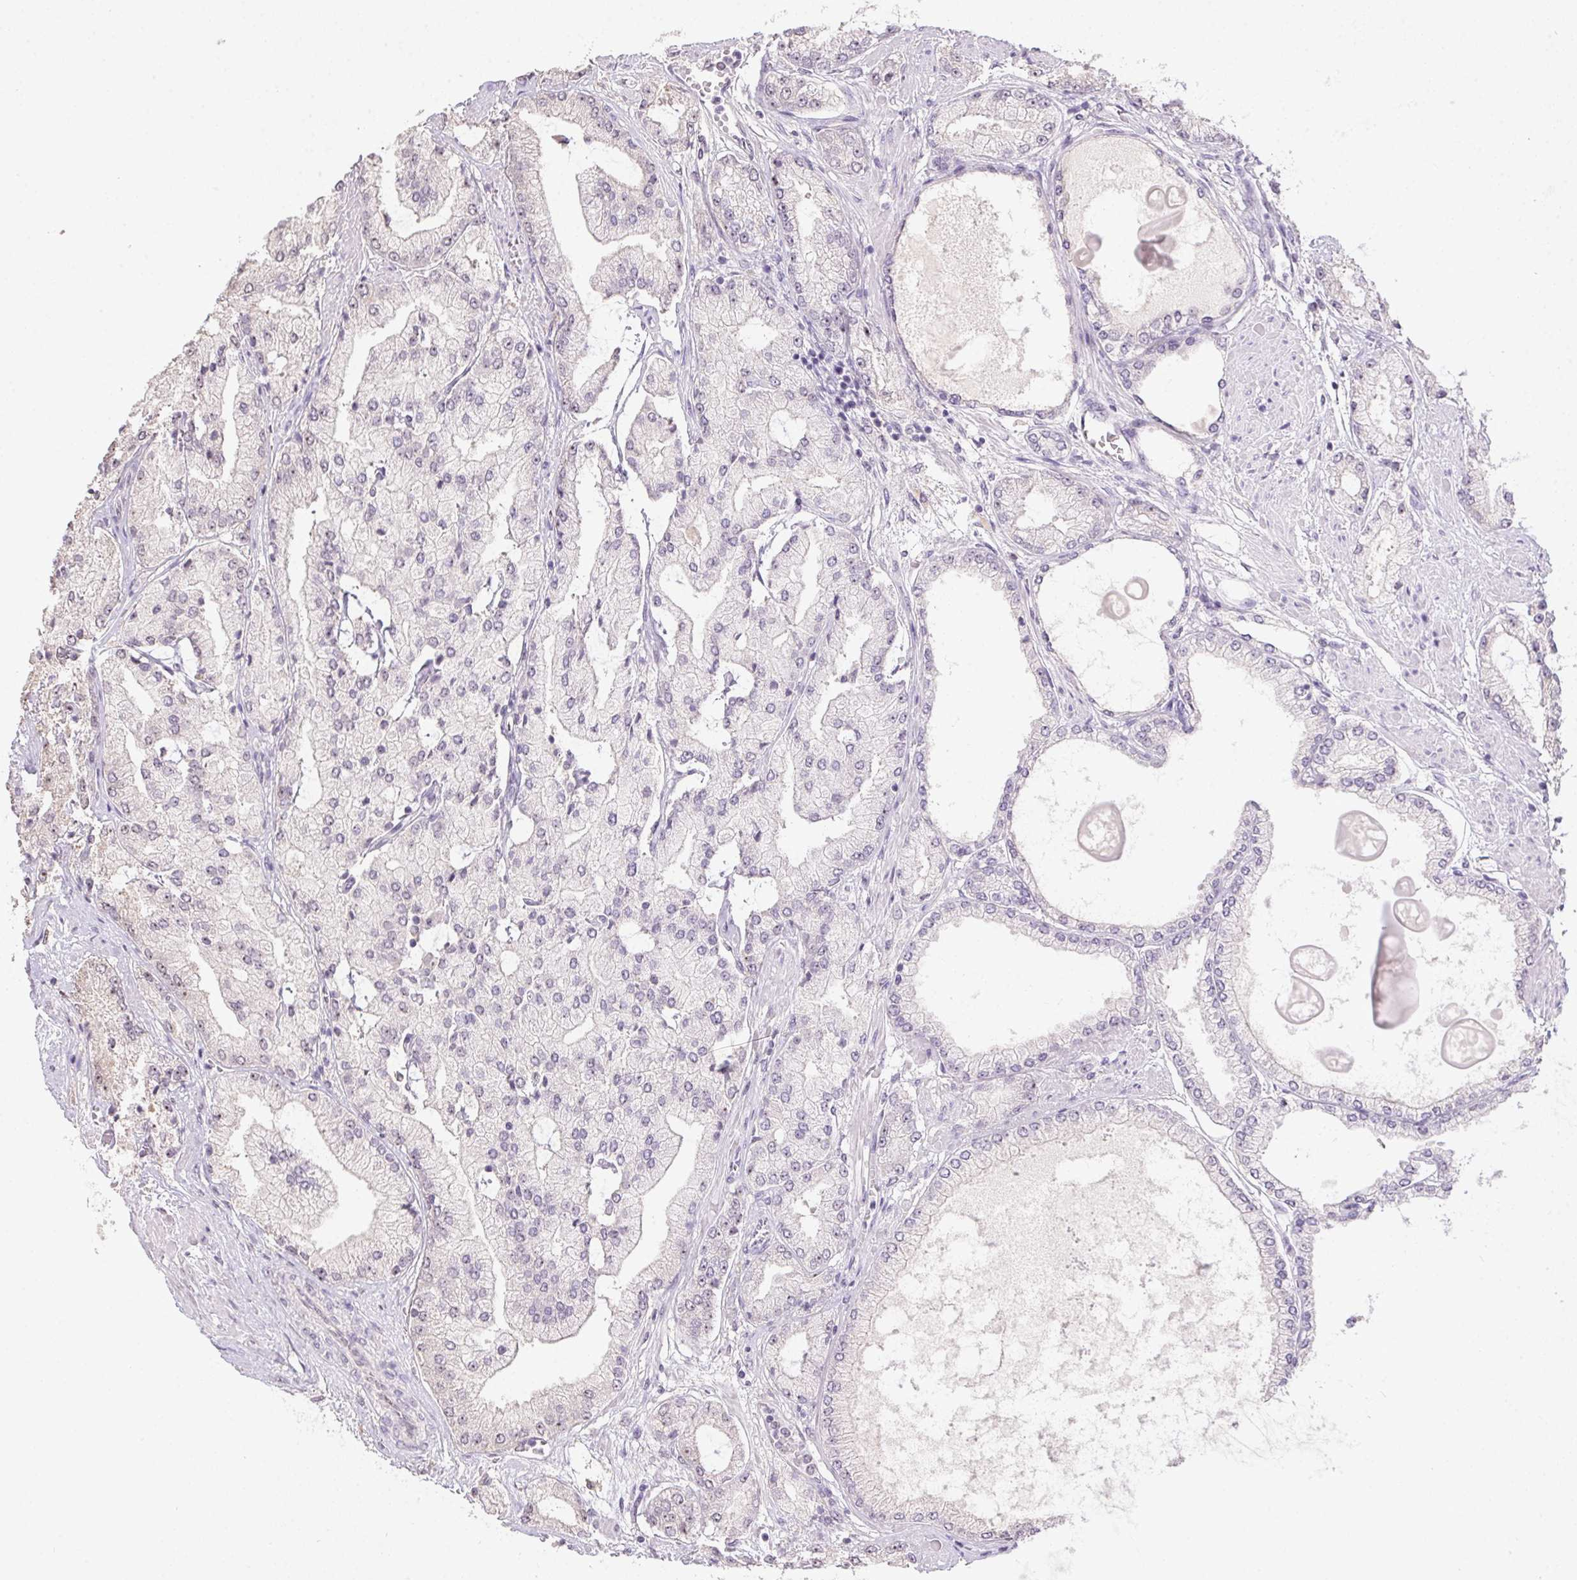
{"staining": {"intensity": "negative", "quantity": "none", "location": "none"}, "tissue": "prostate cancer", "cell_type": "Tumor cells", "image_type": "cancer", "snomed": [{"axis": "morphology", "description": "Adenocarcinoma, High grade"}, {"axis": "topography", "description": "Prostate"}], "caption": "DAB immunohistochemical staining of prostate high-grade adenocarcinoma displays no significant expression in tumor cells.", "gene": "BATF2", "patient": {"sex": "male", "age": 68}}